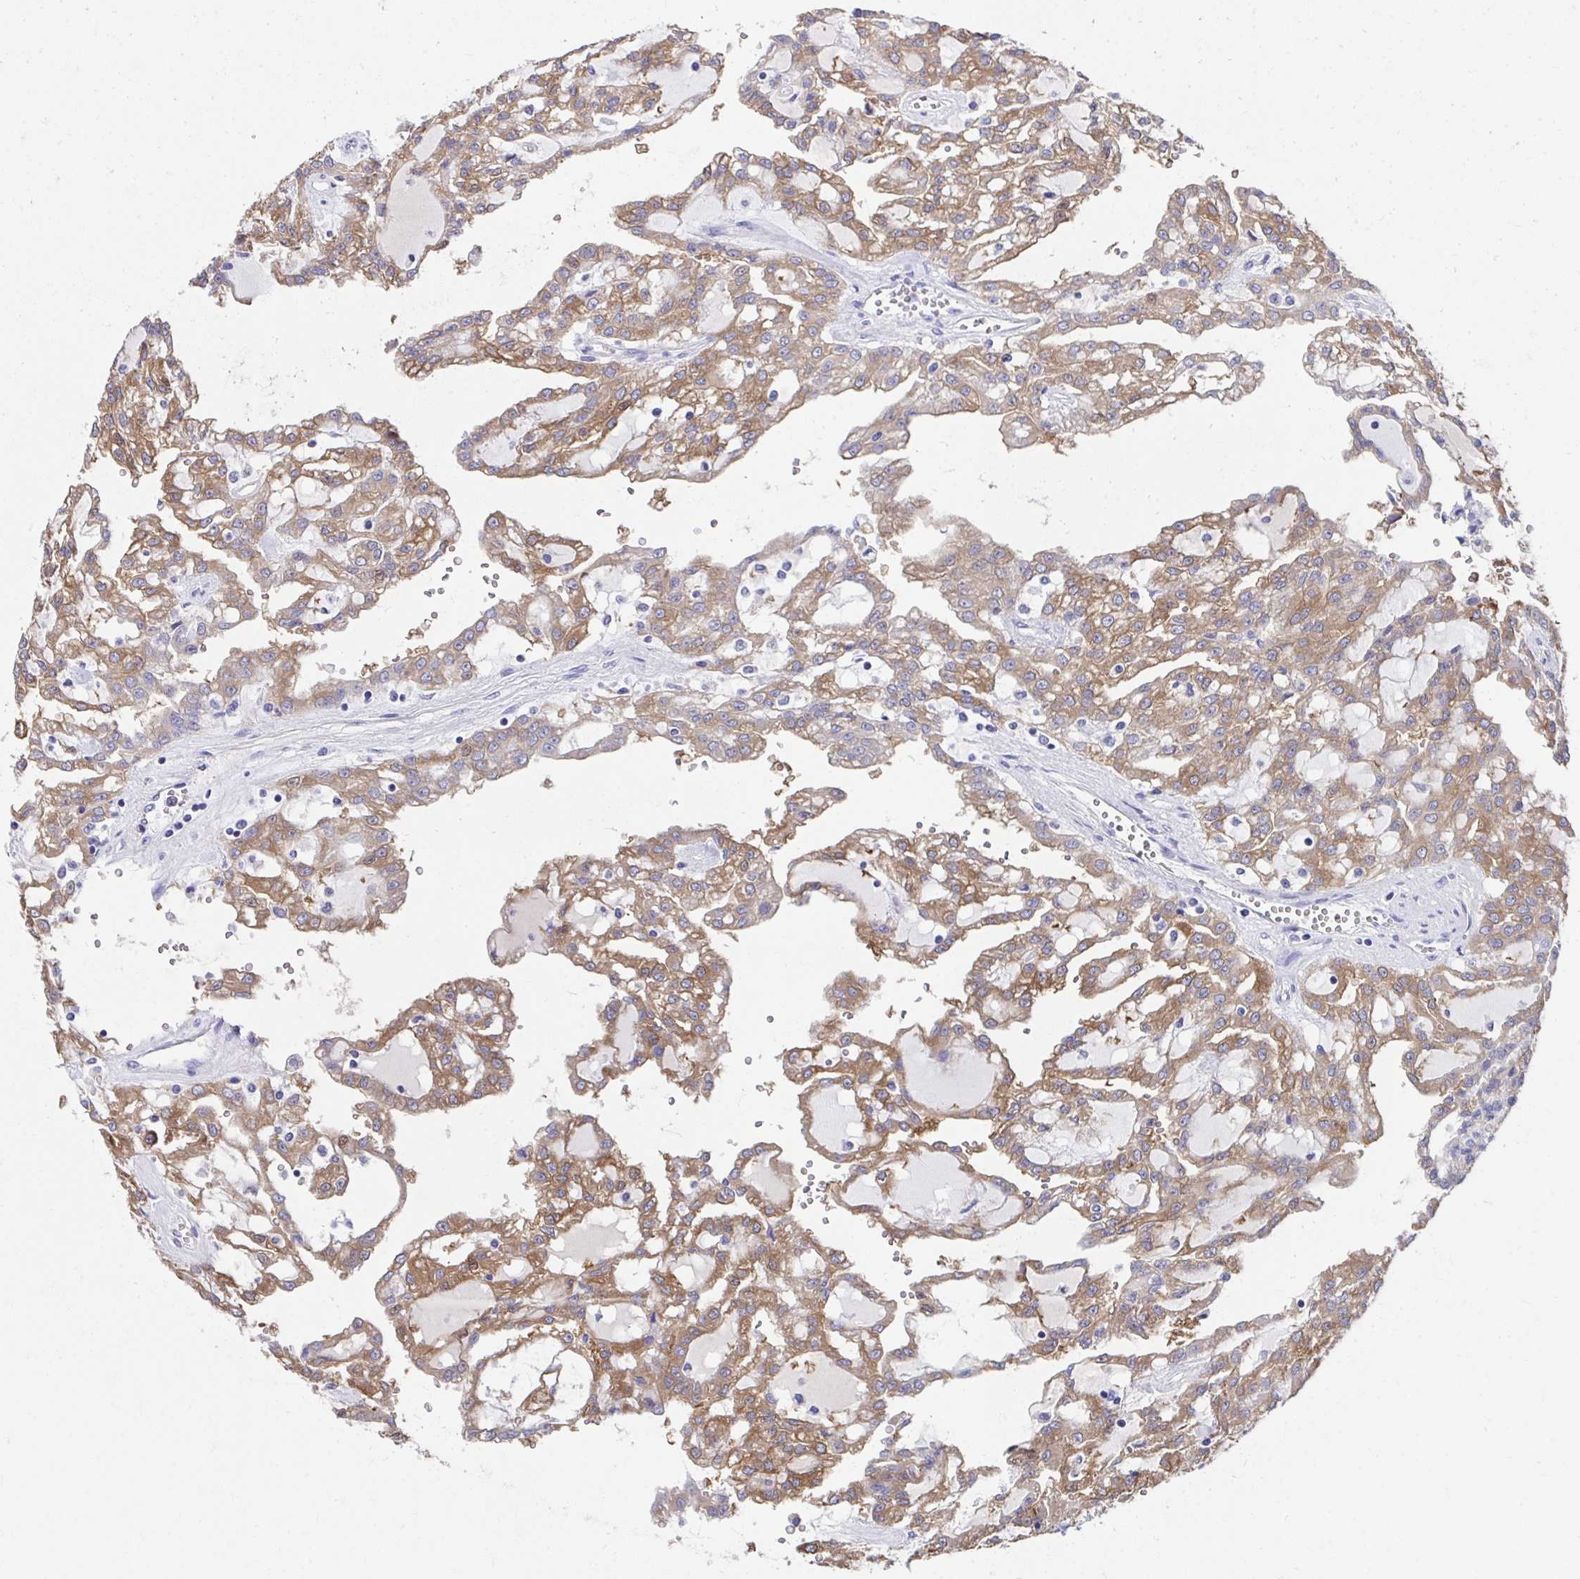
{"staining": {"intensity": "moderate", "quantity": ">75%", "location": "cytoplasmic/membranous"}, "tissue": "renal cancer", "cell_type": "Tumor cells", "image_type": "cancer", "snomed": [{"axis": "morphology", "description": "Adenocarcinoma, NOS"}, {"axis": "topography", "description": "Kidney"}], "caption": "Human renal cancer (adenocarcinoma) stained for a protein (brown) shows moderate cytoplasmic/membranous positive positivity in about >75% of tumor cells.", "gene": "HGD", "patient": {"sex": "male", "age": 63}}